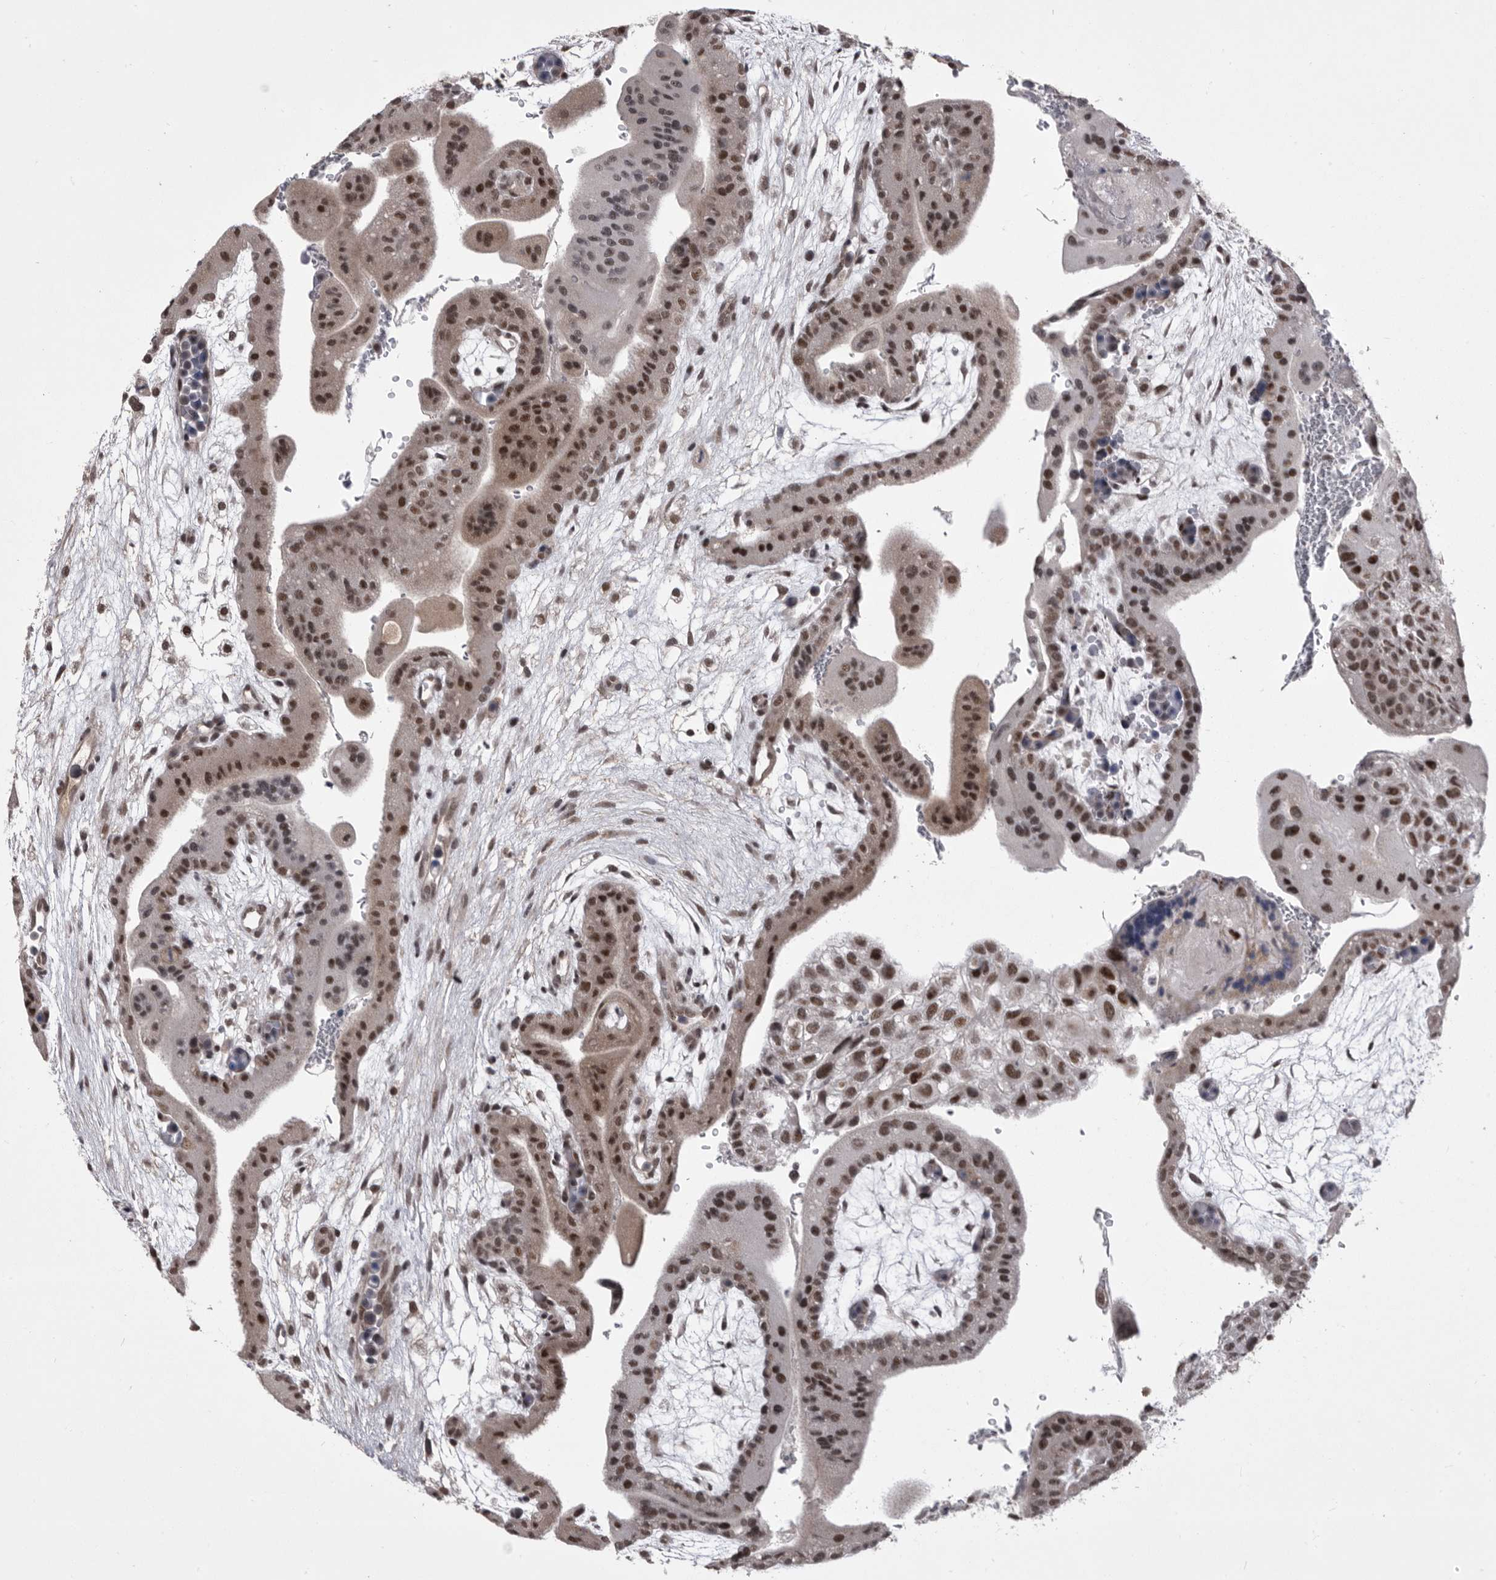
{"staining": {"intensity": "moderate", "quantity": "25%-75%", "location": "nuclear"}, "tissue": "placenta", "cell_type": "Decidual cells", "image_type": "normal", "snomed": [{"axis": "morphology", "description": "Normal tissue, NOS"}, {"axis": "topography", "description": "Placenta"}], "caption": "Placenta stained with immunohistochemistry (IHC) demonstrates moderate nuclear expression in about 25%-75% of decidual cells.", "gene": "PRPF3", "patient": {"sex": "female", "age": 35}}